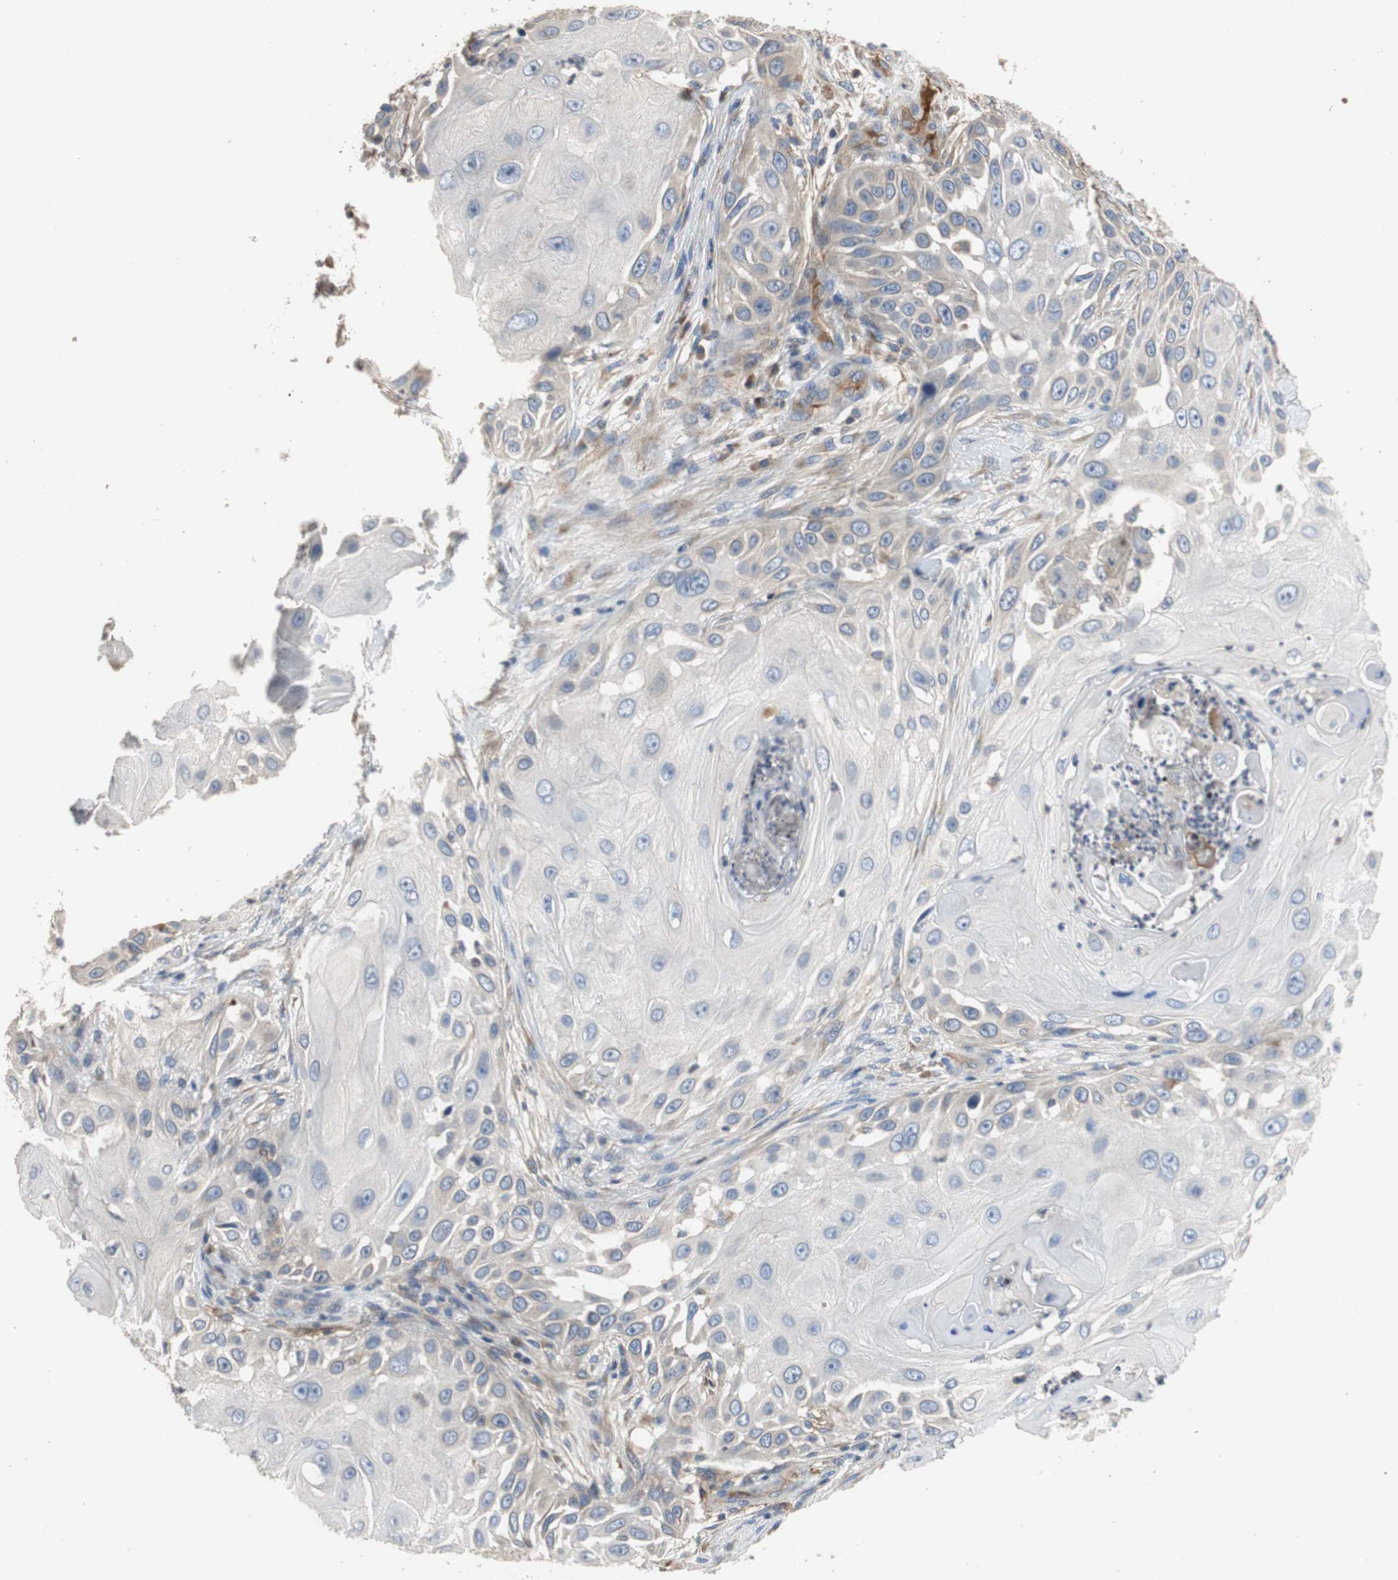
{"staining": {"intensity": "negative", "quantity": "none", "location": "none"}, "tissue": "skin cancer", "cell_type": "Tumor cells", "image_type": "cancer", "snomed": [{"axis": "morphology", "description": "Squamous cell carcinoma, NOS"}, {"axis": "topography", "description": "Skin"}], "caption": "This micrograph is of squamous cell carcinoma (skin) stained with immunohistochemistry to label a protein in brown with the nuclei are counter-stained blue. There is no positivity in tumor cells.", "gene": "ALPL", "patient": {"sex": "female", "age": 44}}